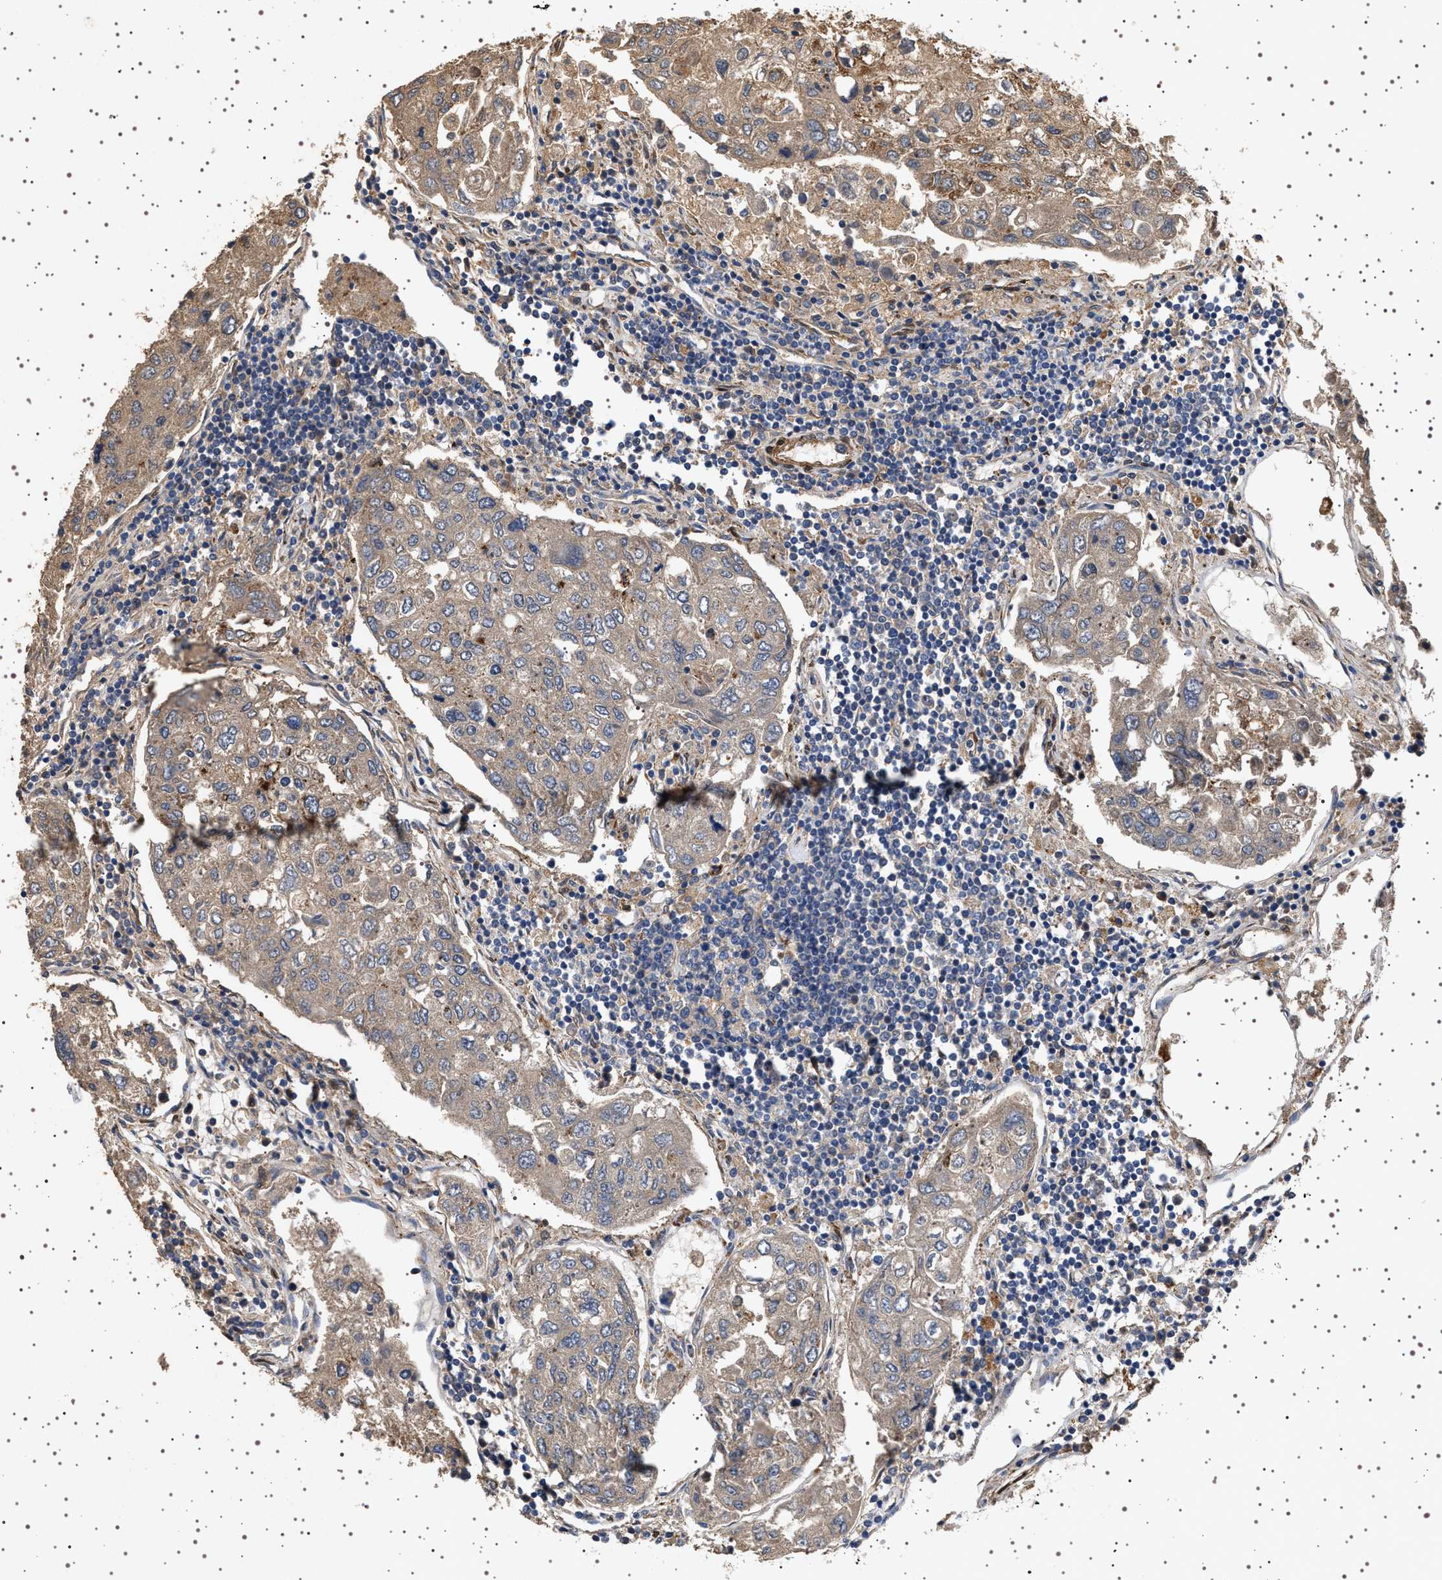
{"staining": {"intensity": "weak", "quantity": ">75%", "location": "cytoplasmic/membranous"}, "tissue": "urothelial cancer", "cell_type": "Tumor cells", "image_type": "cancer", "snomed": [{"axis": "morphology", "description": "Urothelial carcinoma, High grade"}, {"axis": "topography", "description": "Lymph node"}, {"axis": "topography", "description": "Urinary bladder"}], "caption": "The histopathology image exhibits immunohistochemical staining of urothelial carcinoma (high-grade). There is weak cytoplasmic/membranous staining is identified in about >75% of tumor cells. (DAB (3,3'-diaminobenzidine) = brown stain, brightfield microscopy at high magnification).", "gene": "GUCY1B1", "patient": {"sex": "male", "age": 51}}